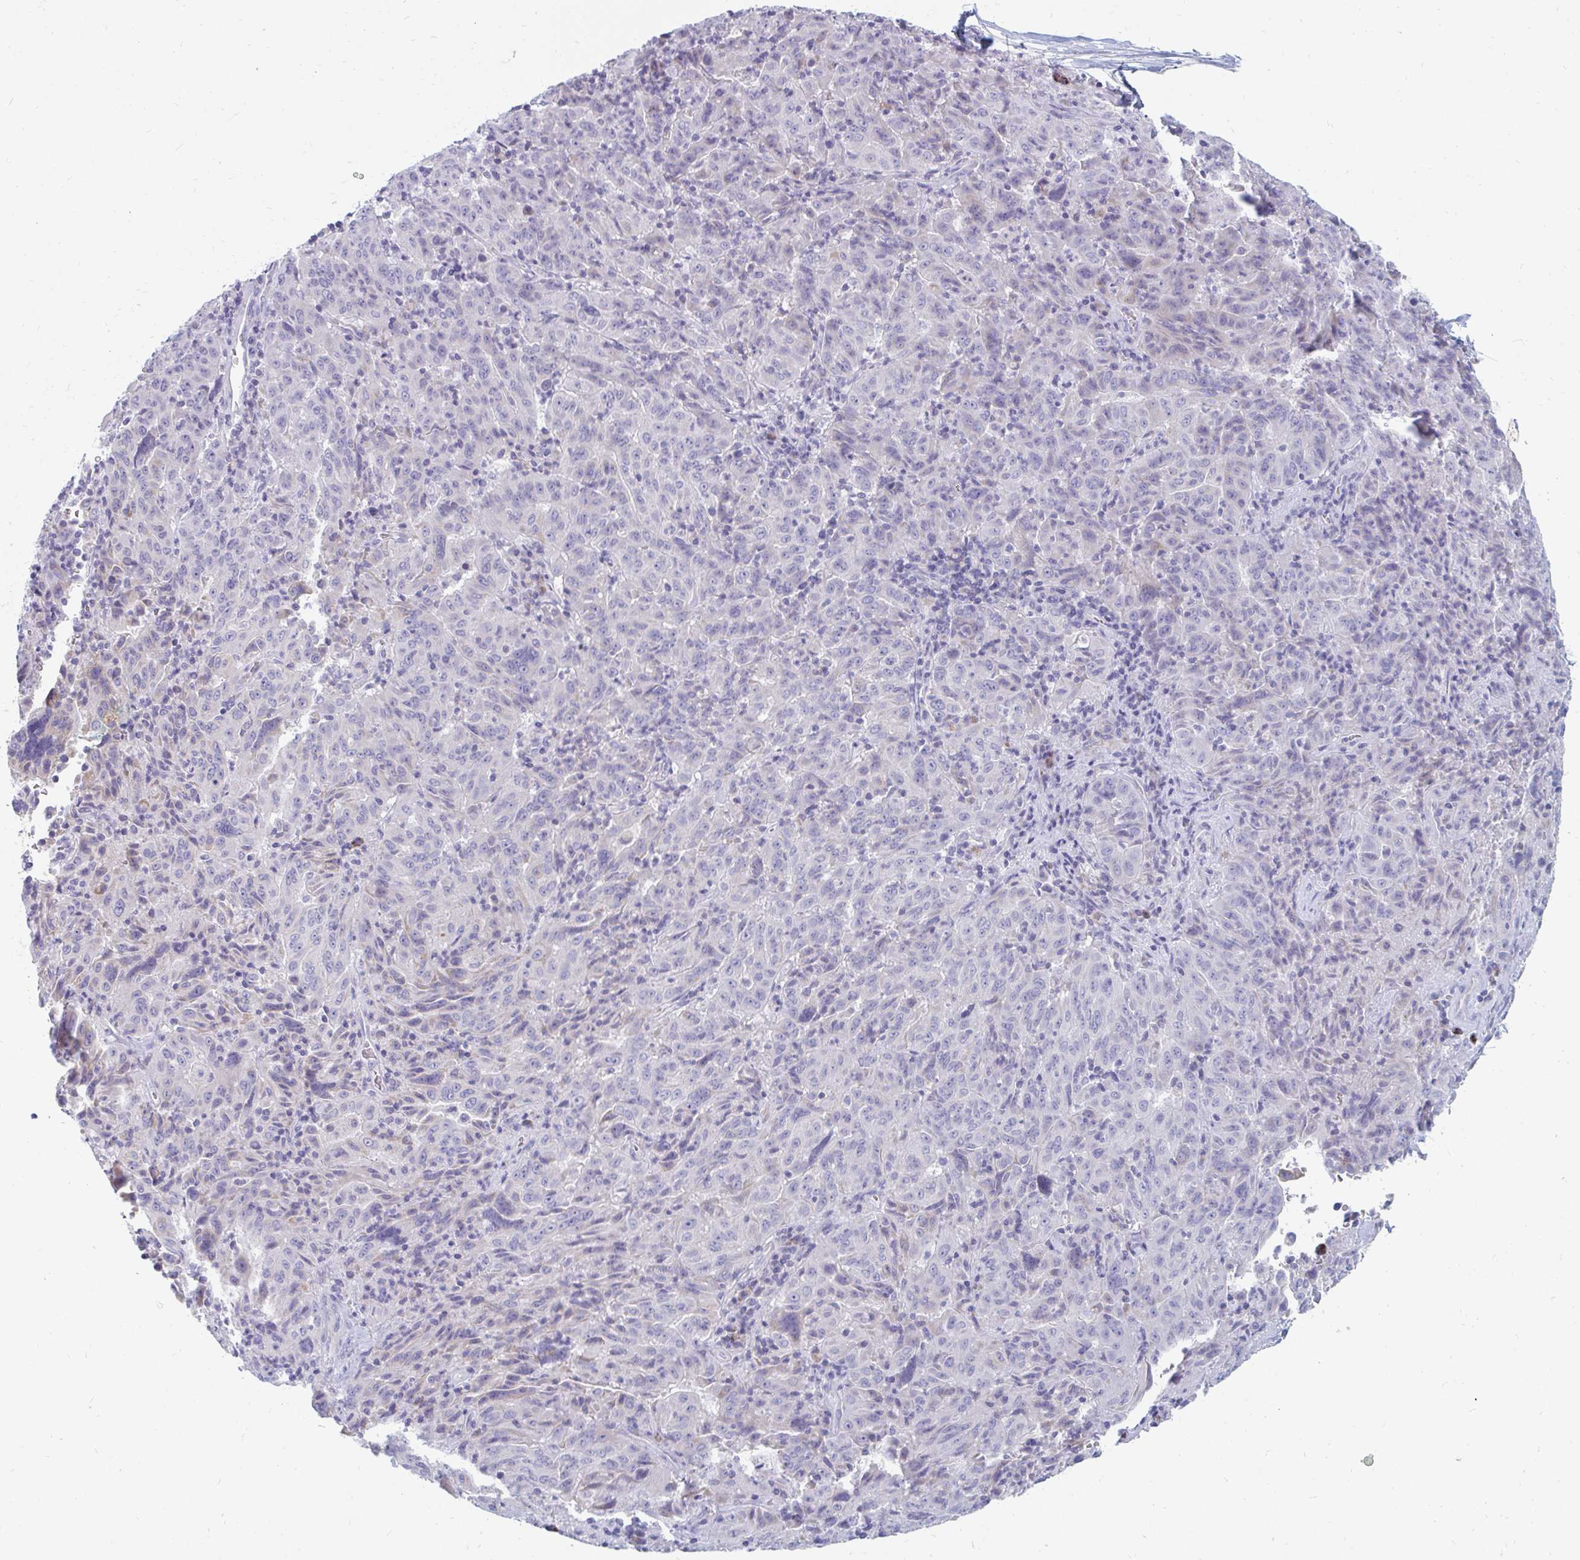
{"staining": {"intensity": "negative", "quantity": "none", "location": "none"}, "tissue": "pancreatic cancer", "cell_type": "Tumor cells", "image_type": "cancer", "snomed": [{"axis": "morphology", "description": "Adenocarcinoma, NOS"}, {"axis": "topography", "description": "Pancreas"}], "caption": "This is an immunohistochemistry (IHC) image of pancreatic cancer. There is no staining in tumor cells.", "gene": "OR10V1", "patient": {"sex": "male", "age": 63}}